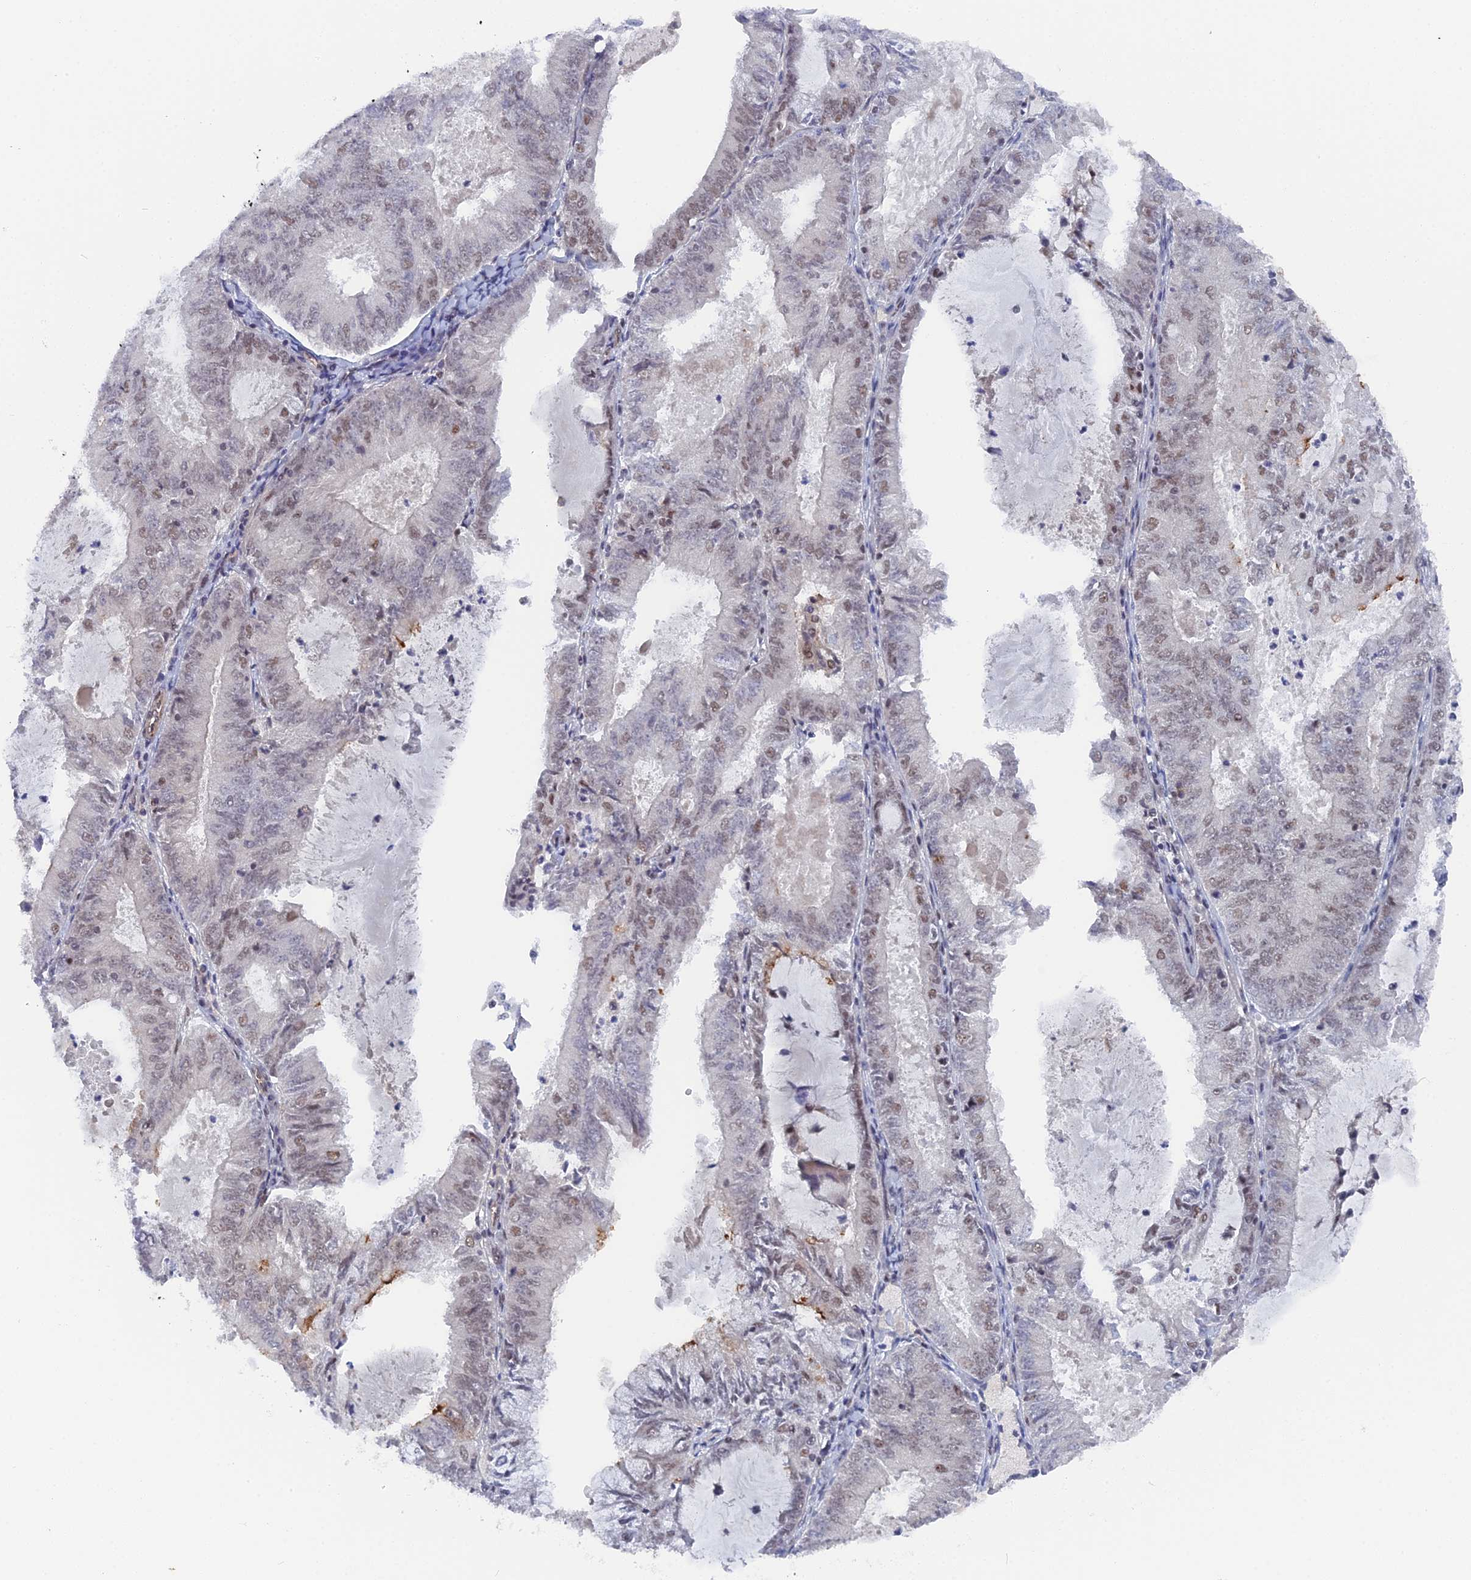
{"staining": {"intensity": "moderate", "quantity": "25%-75%", "location": "nuclear"}, "tissue": "endometrial cancer", "cell_type": "Tumor cells", "image_type": "cancer", "snomed": [{"axis": "morphology", "description": "Adenocarcinoma, NOS"}, {"axis": "topography", "description": "Endometrium"}], "caption": "There is medium levels of moderate nuclear expression in tumor cells of endometrial adenocarcinoma, as demonstrated by immunohistochemical staining (brown color).", "gene": "CCDC85A", "patient": {"sex": "female", "age": 57}}